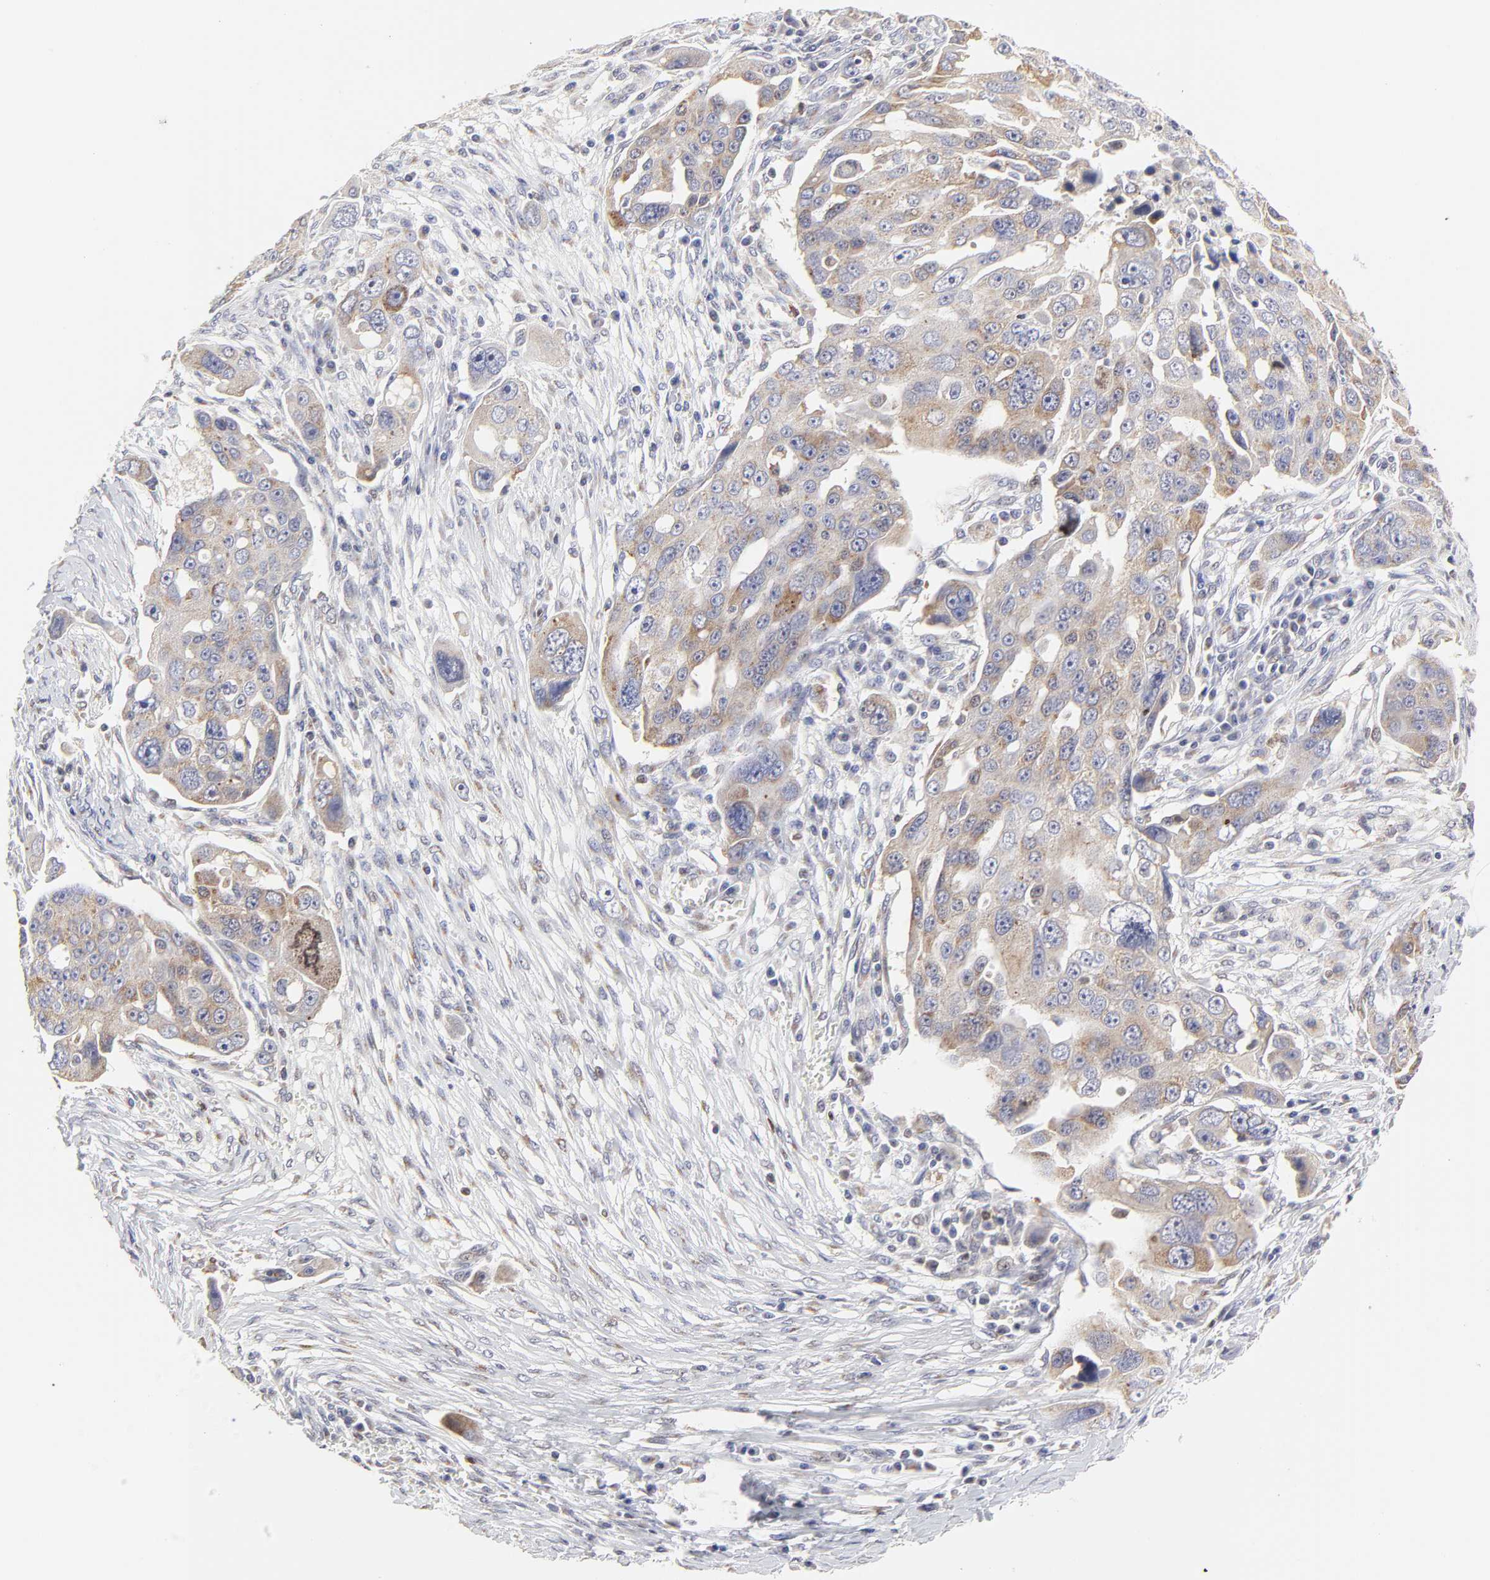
{"staining": {"intensity": "moderate", "quantity": "<25%", "location": "cytoplasmic/membranous"}, "tissue": "ovarian cancer", "cell_type": "Tumor cells", "image_type": "cancer", "snomed": [{"axis": "morphology", "description": "Carcinoma, endometroid"}, {"axis": "topography", "description": "Ovary"}], "caption": "An IHC histopathology image of tumor tissue is shown. Protein staining in brown labels moderate cytoplasmic/membranous positivity in ovarian cancer (endometroid carcinoma) within tumor cells. (DAB (3,3'-diaminobenzidine) = brown stain, brightfield microscopy at high magnification).", "gene": "NCAPH", "patient": {"sex": "female", "age": 75}}